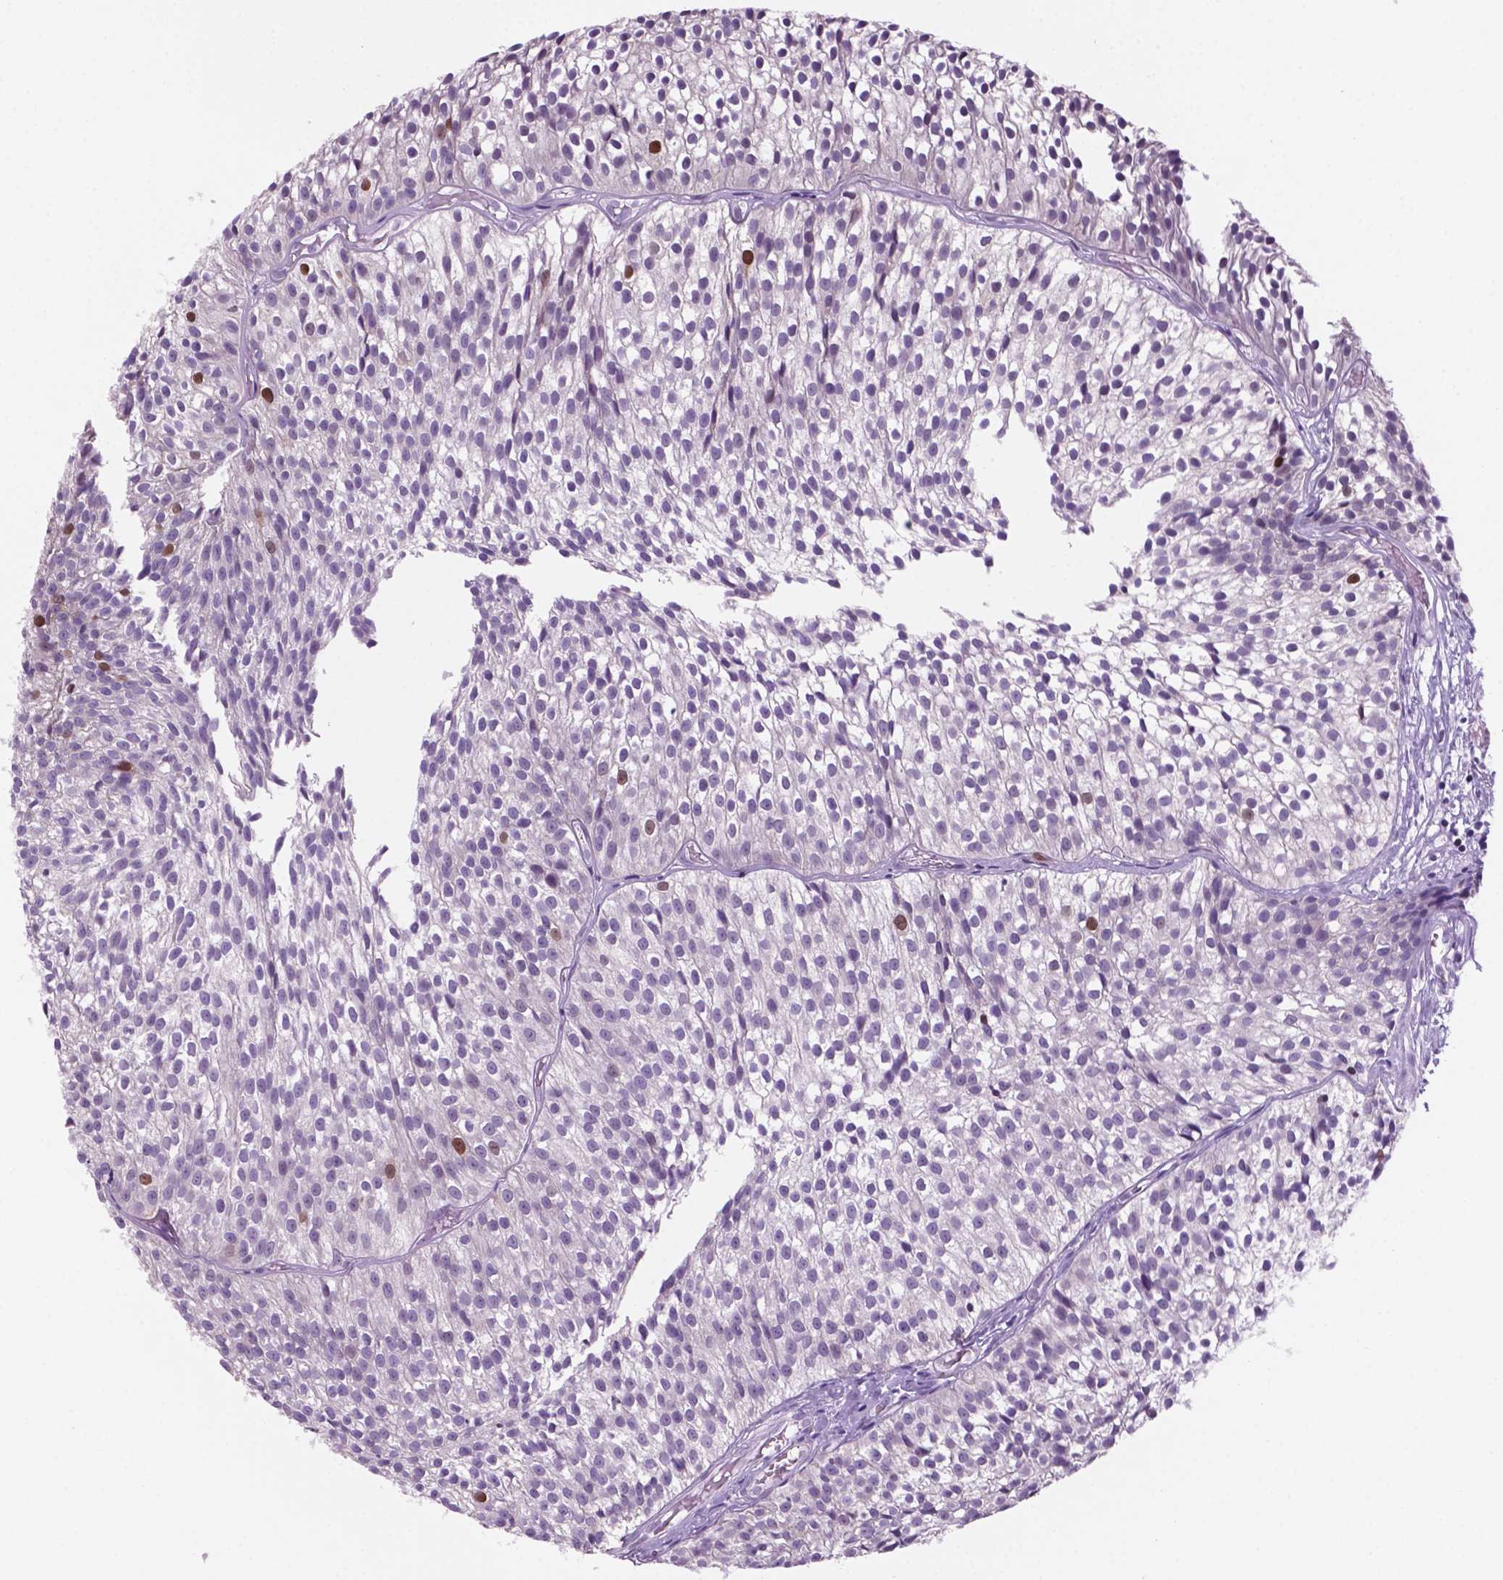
{"staining": {"intensity": "strong", "quantity": "<25%", "location": "nuclear"}, "tissue": "urothelial cancer", "cell_type": "Tumor cells", "image_type": "cancer", "snomed": [{"axis": "morphology", "description": "Urothelial carcinoma, Low grade"}, {"axis": "topography", "description": "Urinary bladder"}], "caption": "Approximately <25% of tumor cells in urothelial cancer display strong nuclear protein staining as visualized by brown immunohistochemical staining.", "gene": "NCAPH2", "patient": {"sex": "male", "age": 63}}